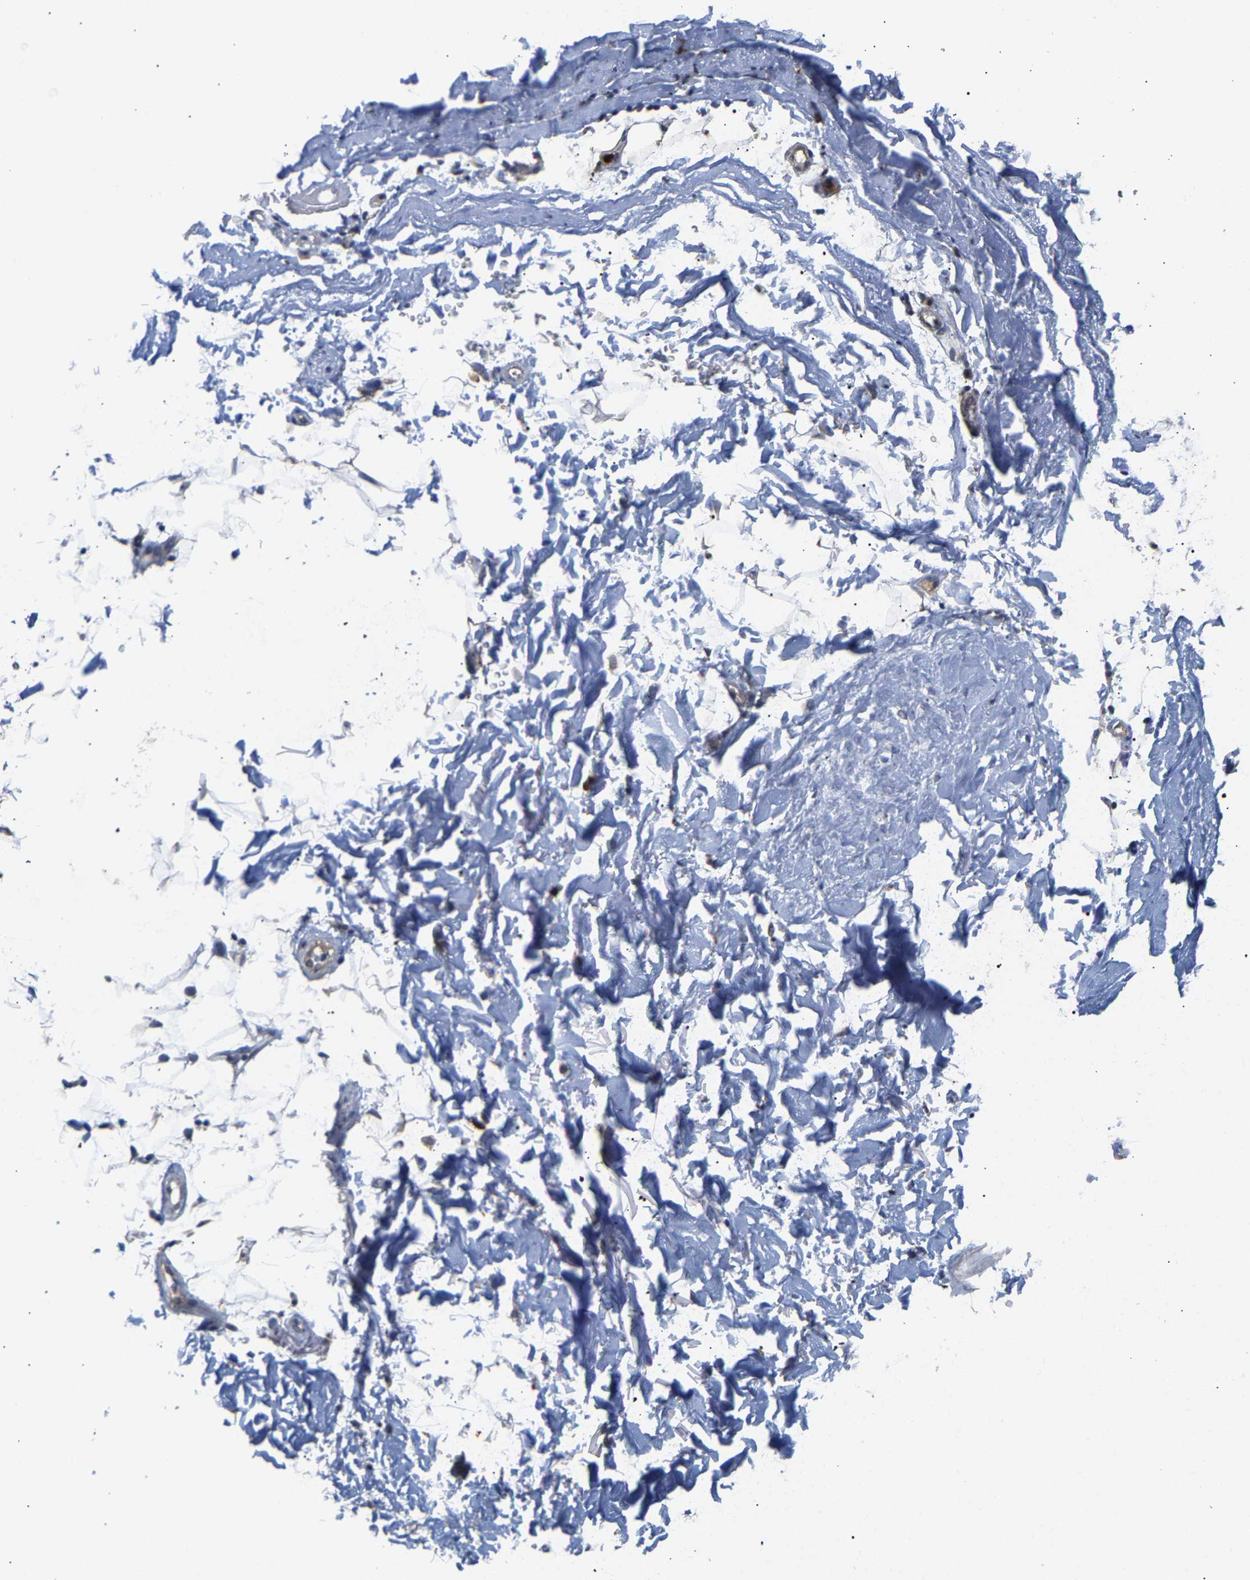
{"staining": {"intensity": "negative", "quantity": "none", "location": "none"}, "tissue": "adipose tissue", "cell_type": "Adipocytes", "image_type": "normal", "snomed": [{"axis": "morphology", "description": "Normal tissue, NOS"}, {"axis": "topography", "description": "Cartilage tissue"}, {"axis": "topography", "description": "Bronchus"}], "caption": "A high-resolution photomicrograph shows IHC staining of benign adipose tissue, which exhibits no significant staining in adipocytes. Brightfield microscopy of immunohistochemistry (IHC) stained with DAB (3,3'-diaminobenzidine) (brown) and hematoxylin (blue), captured at high magnification.", "gene": "TDRD7", "patient": {"sex": "female", "age": 73}}